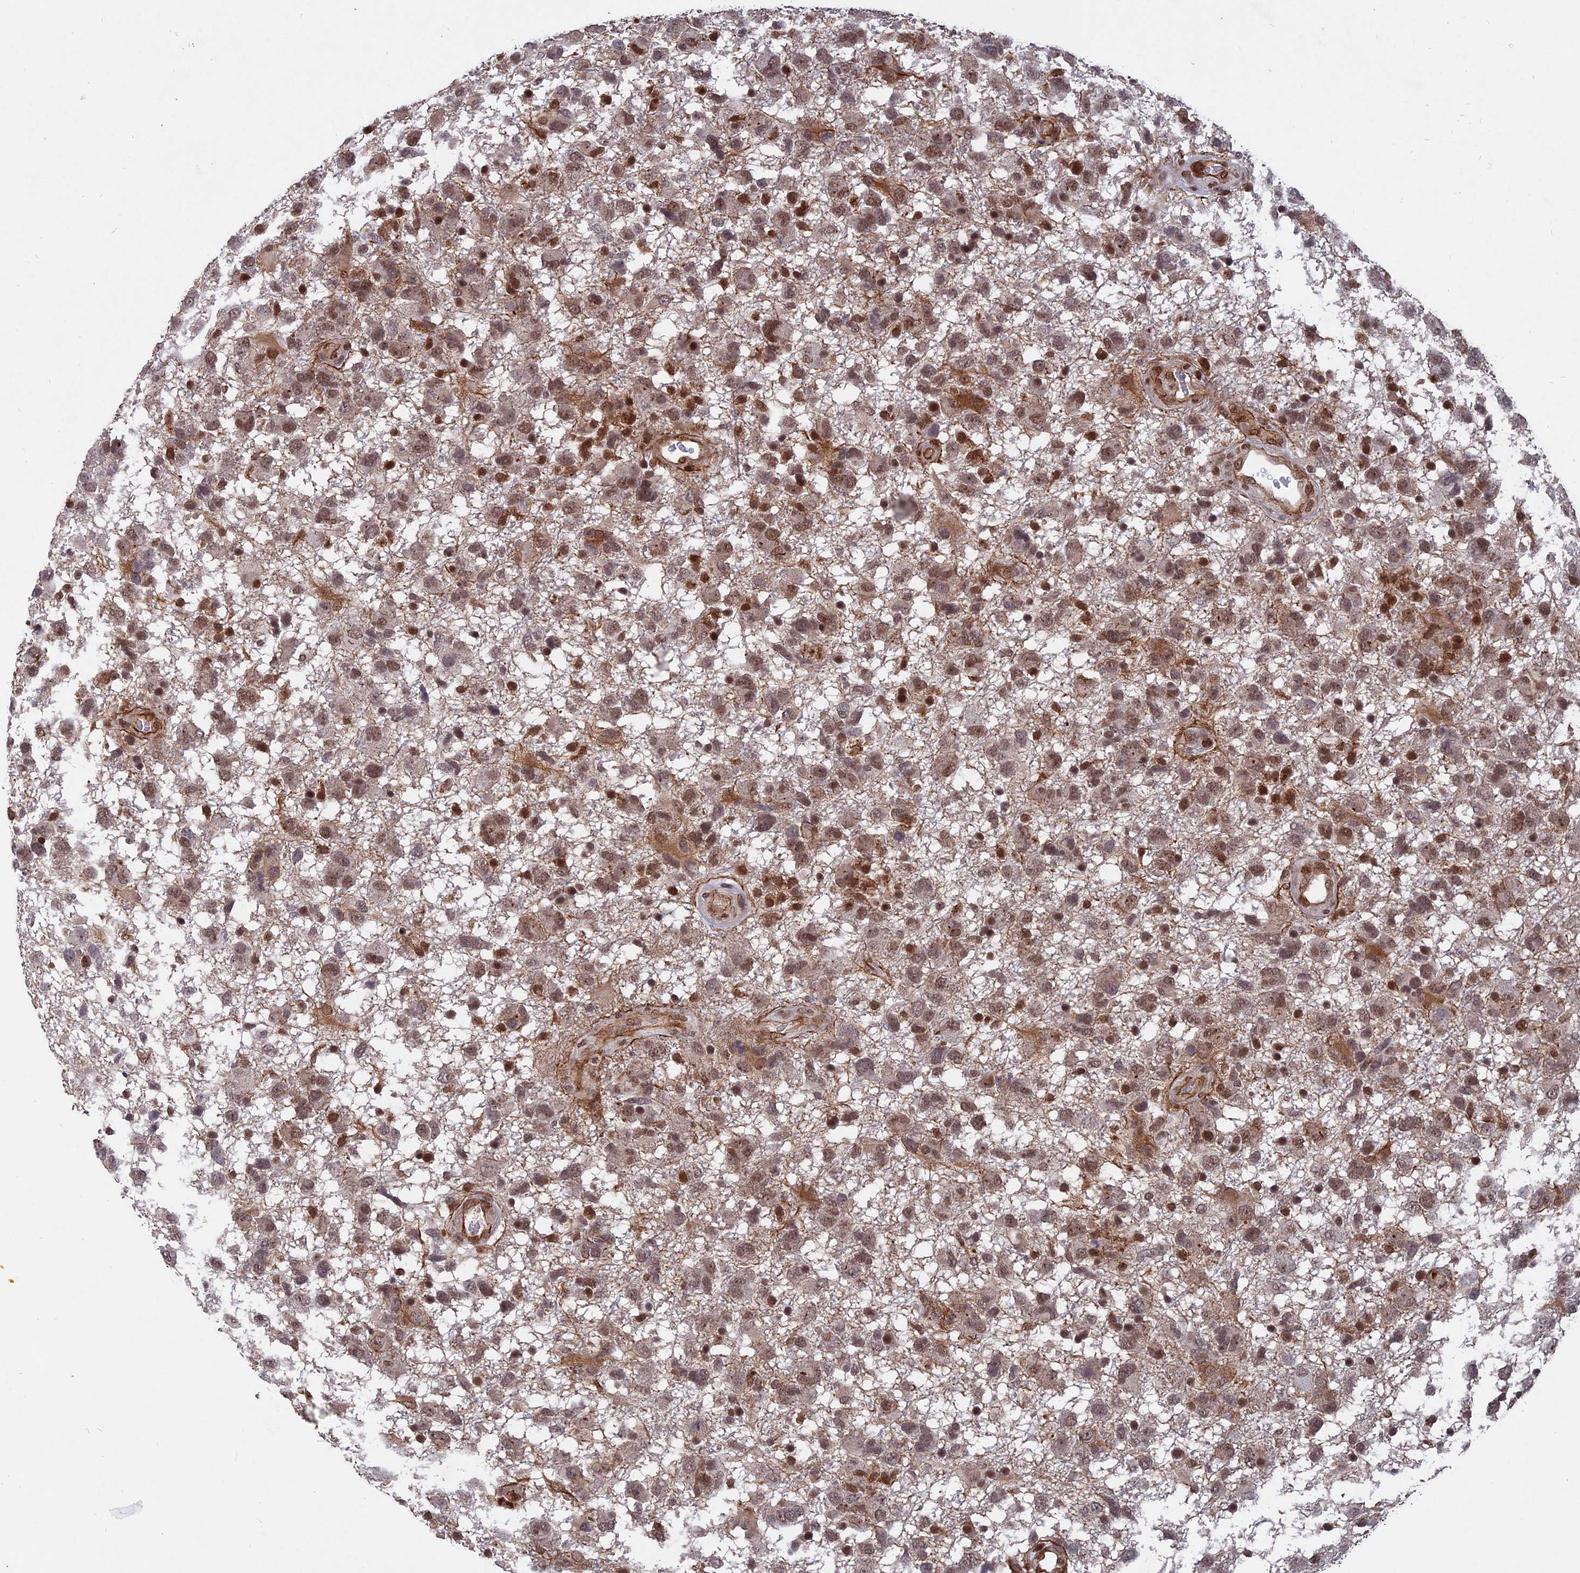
{"staining": {"intensity": "moderate", "quantity": ">75%", "location": "nuclear"}, "tissue": "glioma", "cell_type": "Tumor cells", "image_type": "cancer", "snomed": [{"axis": "morphology", "description": "Glioma, malignant, High grade"}, {"axis": "topography", "description": "Brain"}], "caption": "The photomicrograph demonstrates staining of malignant high-grade glioma, revealing moderate nuclear protein staining (brown color) within tumor cells.", "gene": "NOSIP", "patient": {"sex": "male", "age": 61}}